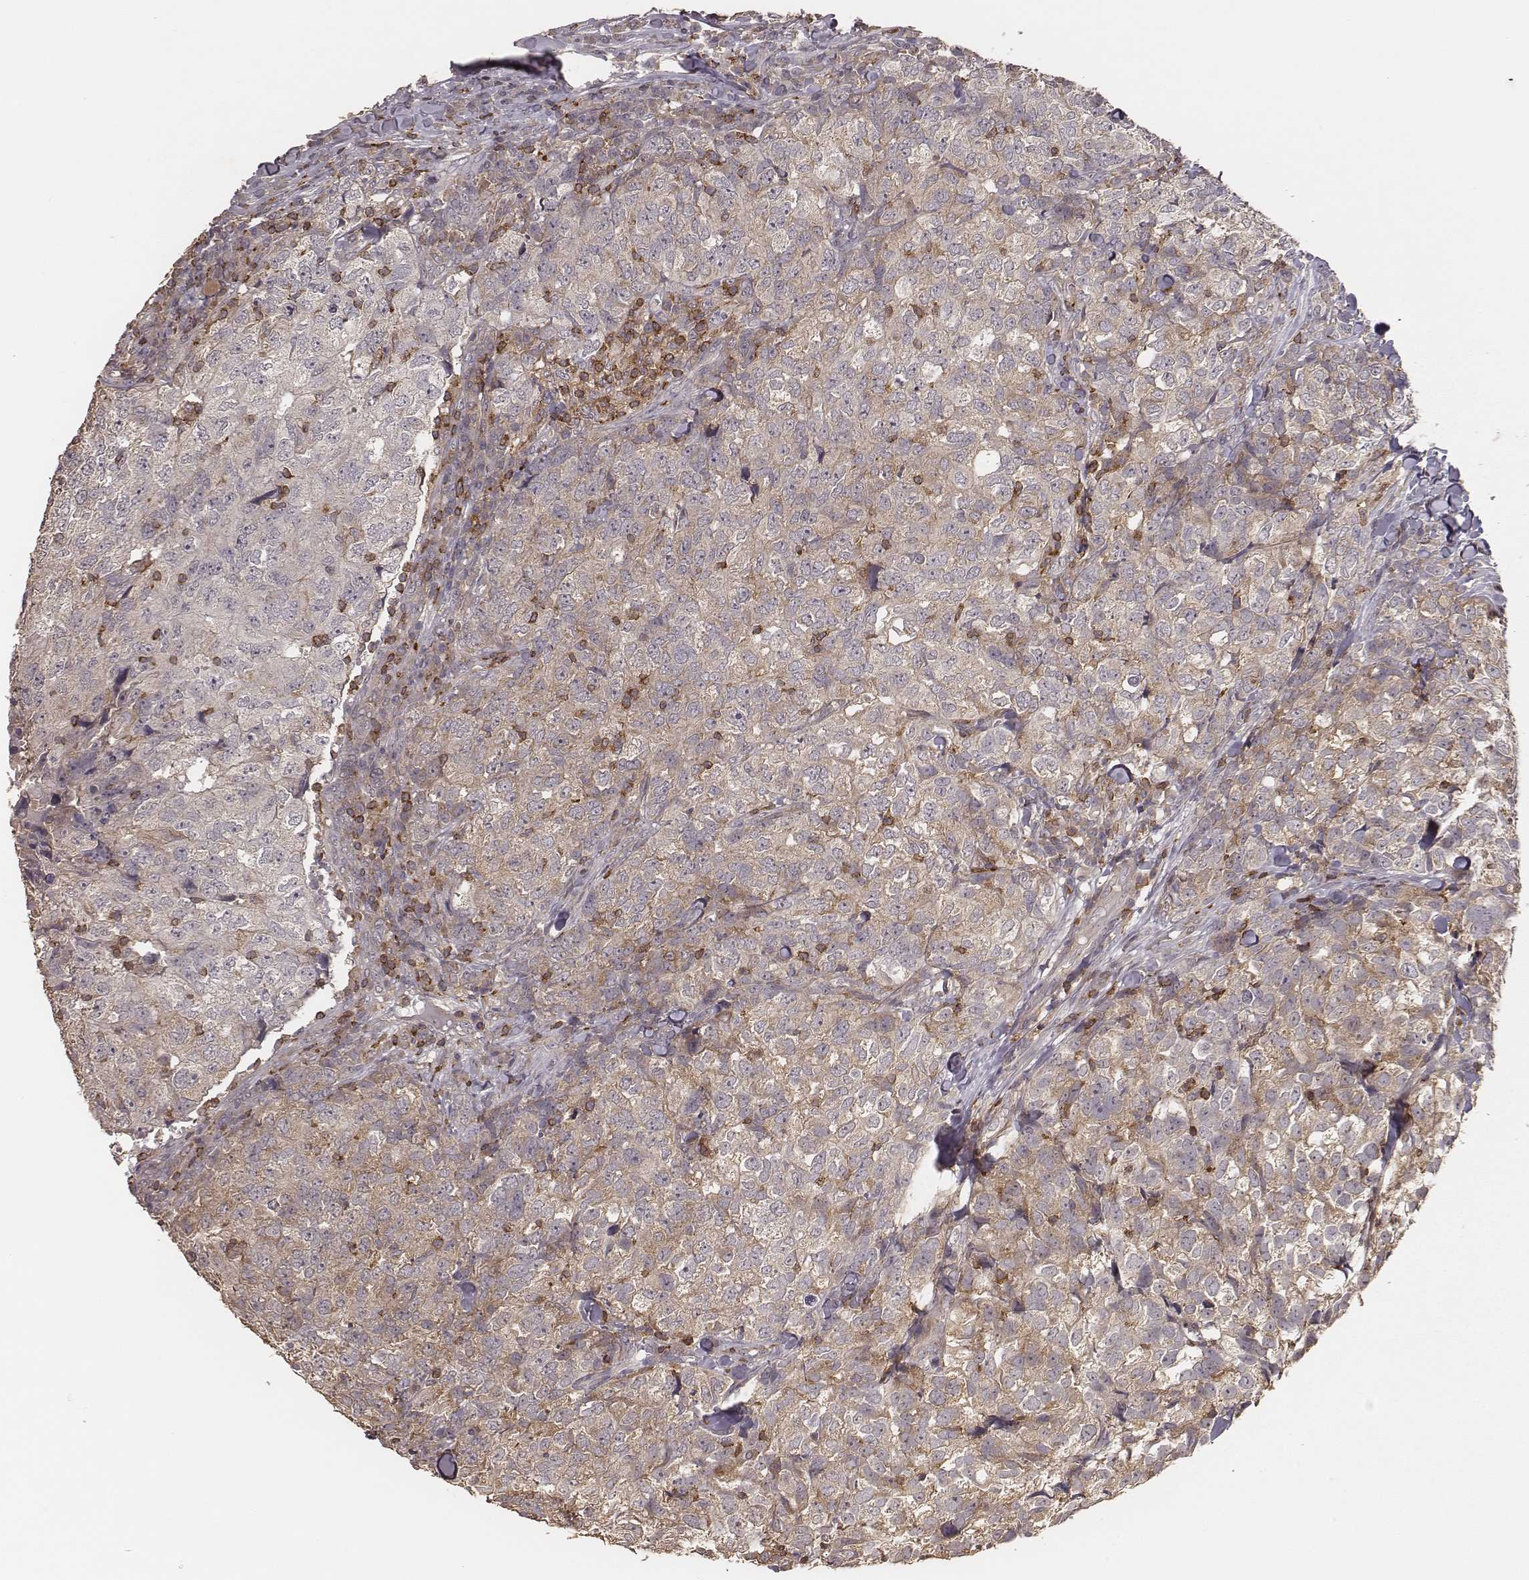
{"staining": {"intensity": "weak", "quantity": "25%-75%", "location": "cytoplasmic/membranous"}, "tissue": "breast cancer", "cell_type": "Tumor cells", "image_type": "cancer", "snomed": [{"axis": "morphology", "description": "Duct carcinoma"}, {"axis": "topography", "description": "Breast"}], "caption": "An image showing weak cytoplasmic/membranous expression in about 25%-75% of tumor cells in breast cancer, as visualized by brown immunohistochemical staining.", "gene": "PILRA", "patient": {"sex": "female", "age": 30}}